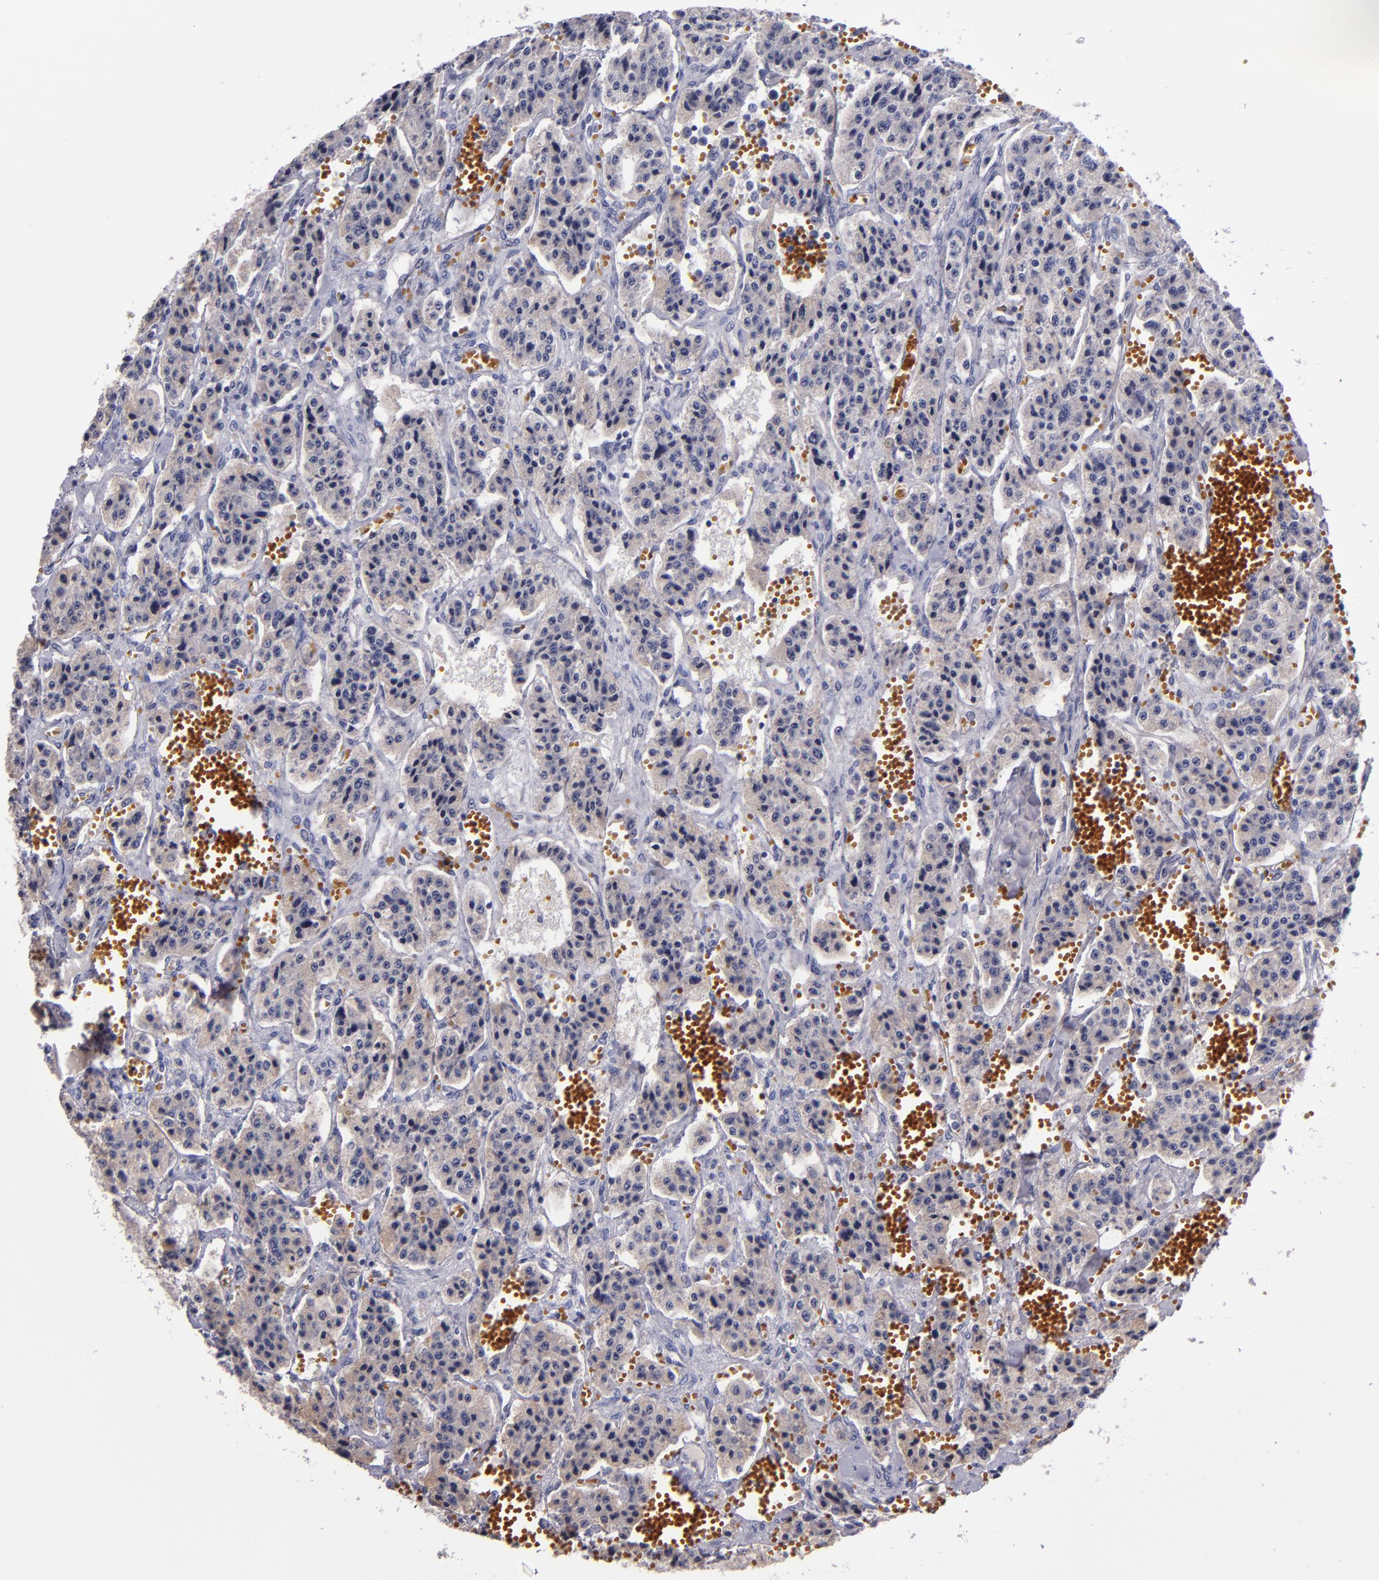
{"staining": {"intensity": "weak", "quantity": ">75%", "location": "cytoplasmic/membranous"}, "tissue": "carcinoid", "cell_type": "Tumor cells", "image_type": "cancer", "snomed": [{"axis": "morphology", "description": "Carcinoid, malignant, NOS"}, {"axis": "topography", "description": "Small intestine"}], "caption": "Human carcinoid stained for a protein (brown) displays weak cytoplasmic/membranous positive expression in approximately >75% of tumor cells.", "gene": "RAB41", "patient": {"sex": "male", "age": 52}}